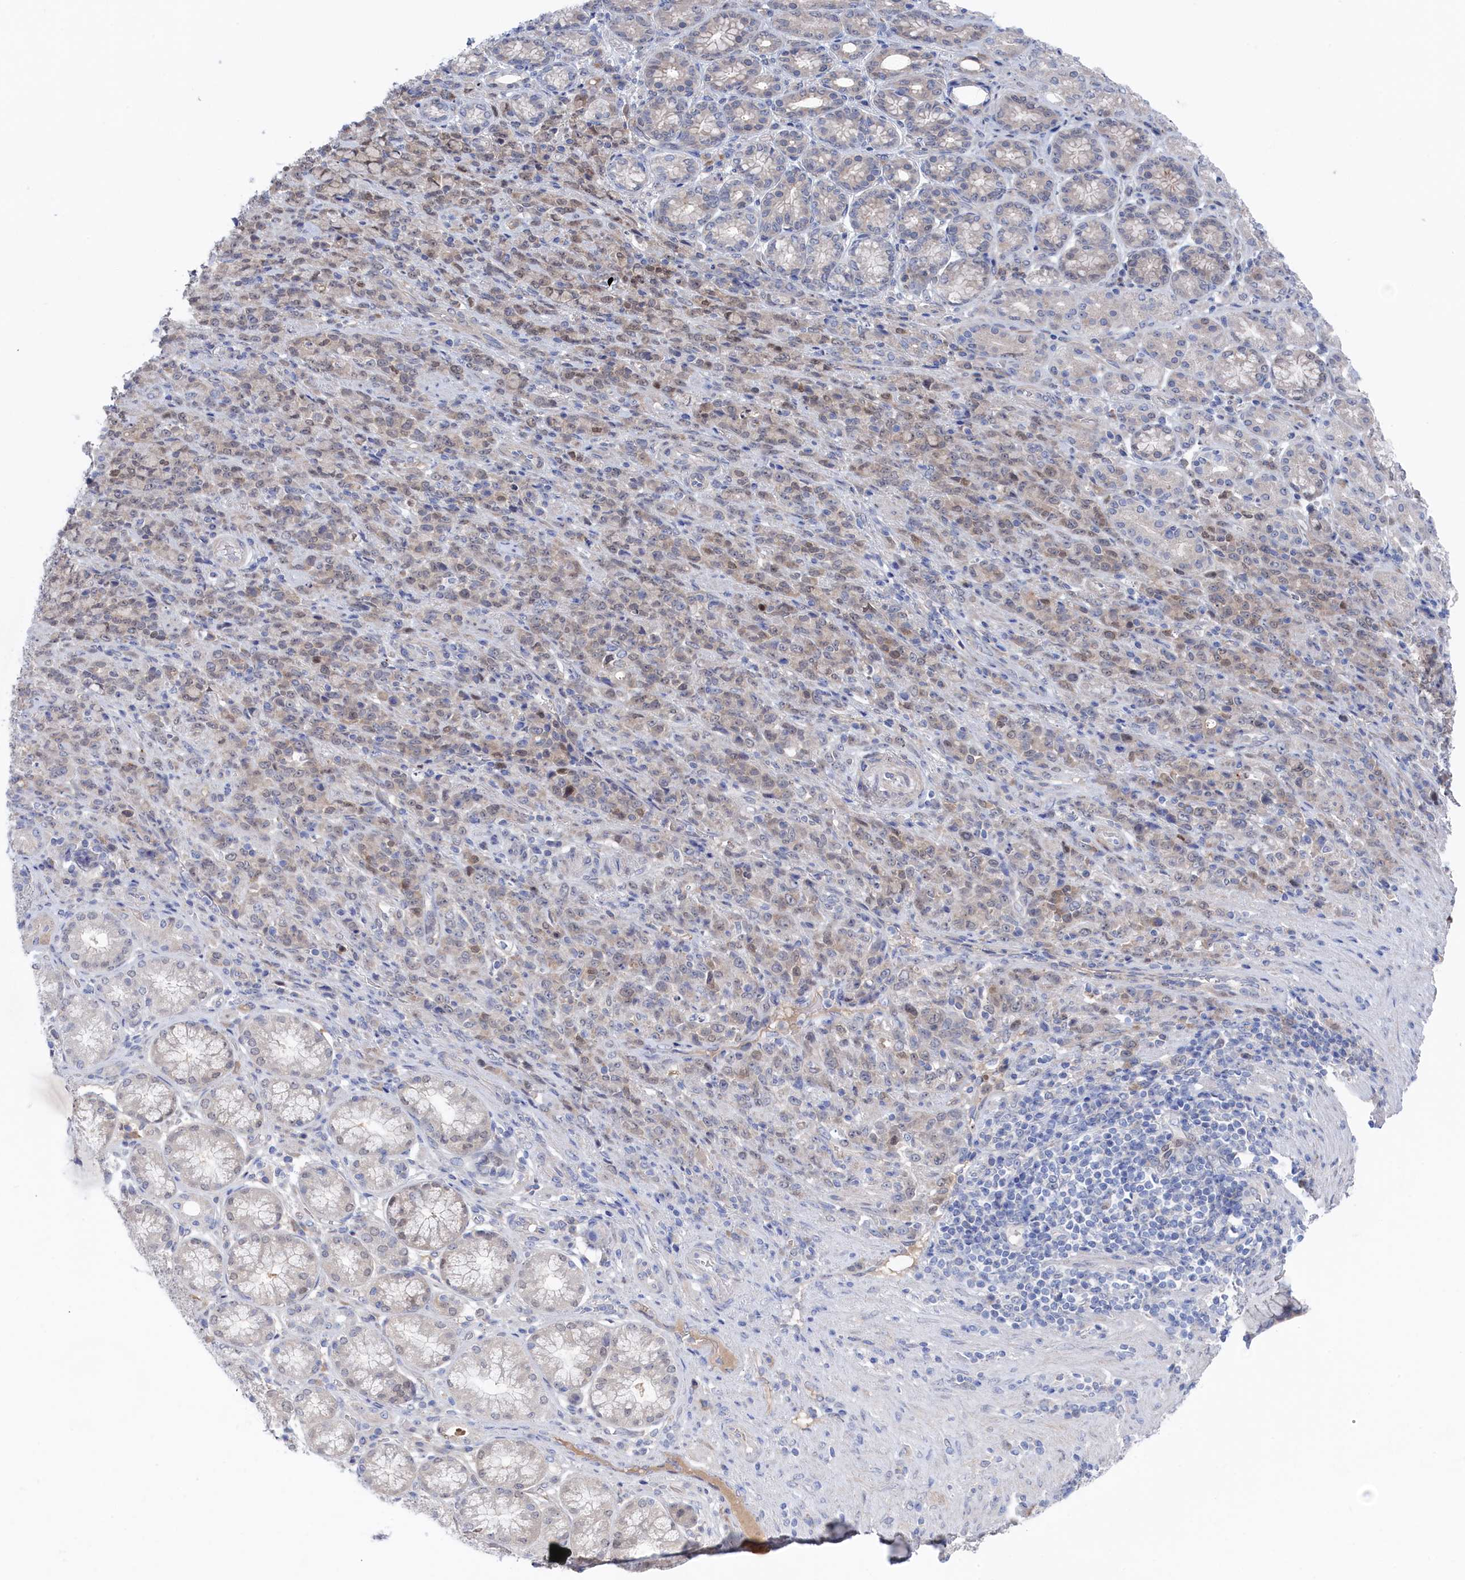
{"staining": {"intensity": "weak", "quantity": "<25%", "location": "cytoplasmic/membranous"}, "tissue": "stomach cancer", "cell_type": "Tumor cells", "image_type": "cancer", "snomed": [{"axis": "morphology", "description": "Adenocarcinoma, NOS"}, {"axis": "topography", "description": "Stomach"}], "caption": "DAB immunohistochemical staining of stomach cancer shows no significant expression in tumor cells.", "gene": "IRGQ", "patient": {"sex": "female", "age": 79}}